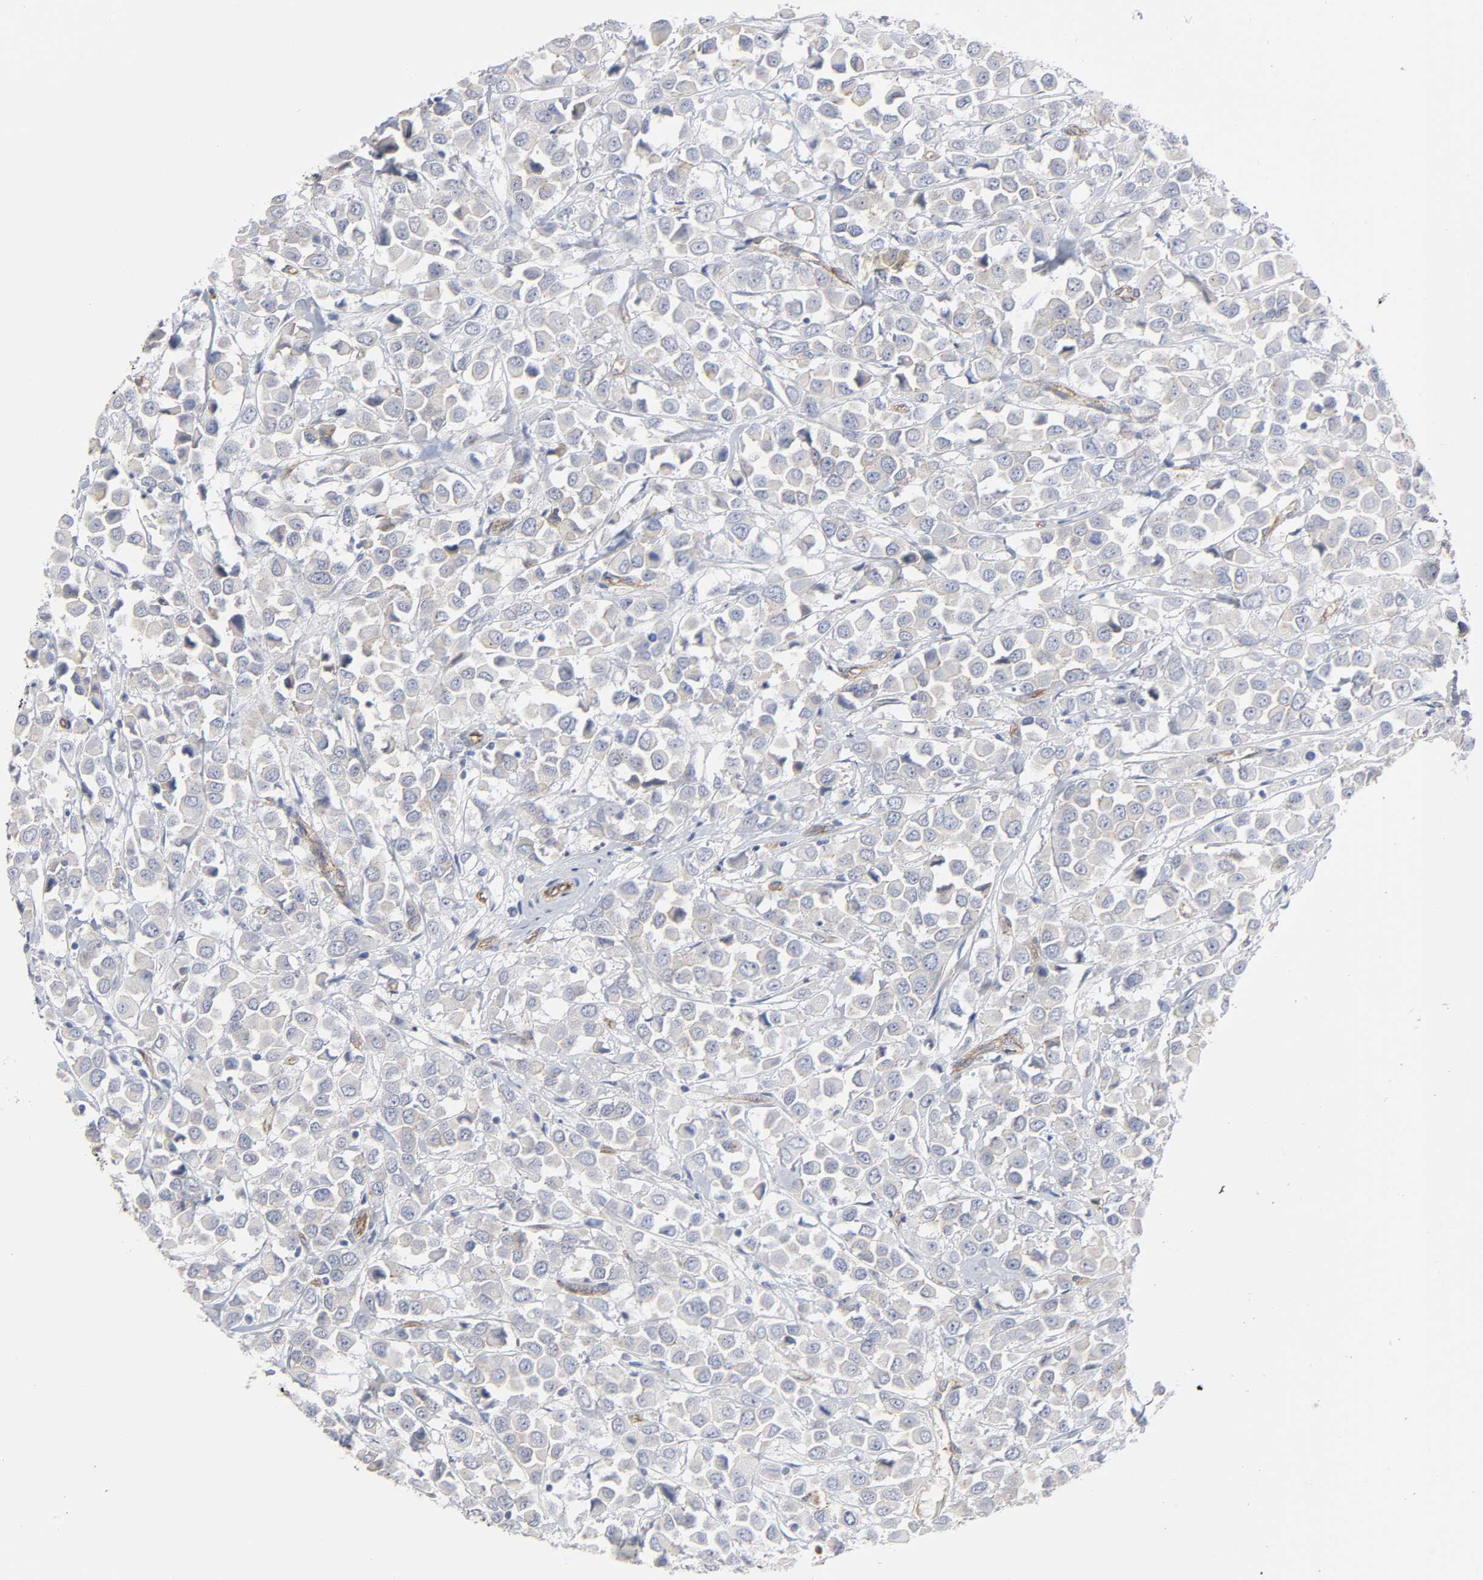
{"staining": {"intensity": "negative", "quantity": "none", "location": "none"}, "tissue": "breast cancer", "cell_type": "Tumor cells", "image_type": "cancer", "snomed": [{"axis": "morphology", "description": "Duct carcinoma"}, {"axis": "topography", "description": "Breast"}], "caption": "Immunohistochemistry (IHC) of human infiltrating ductal carcinoma (breast) demonstrates no staining in tumor cells. Nuclei are stained in blue.", "gene": "SPTAN1", "patient": {"sex": "female", "age": 61}}